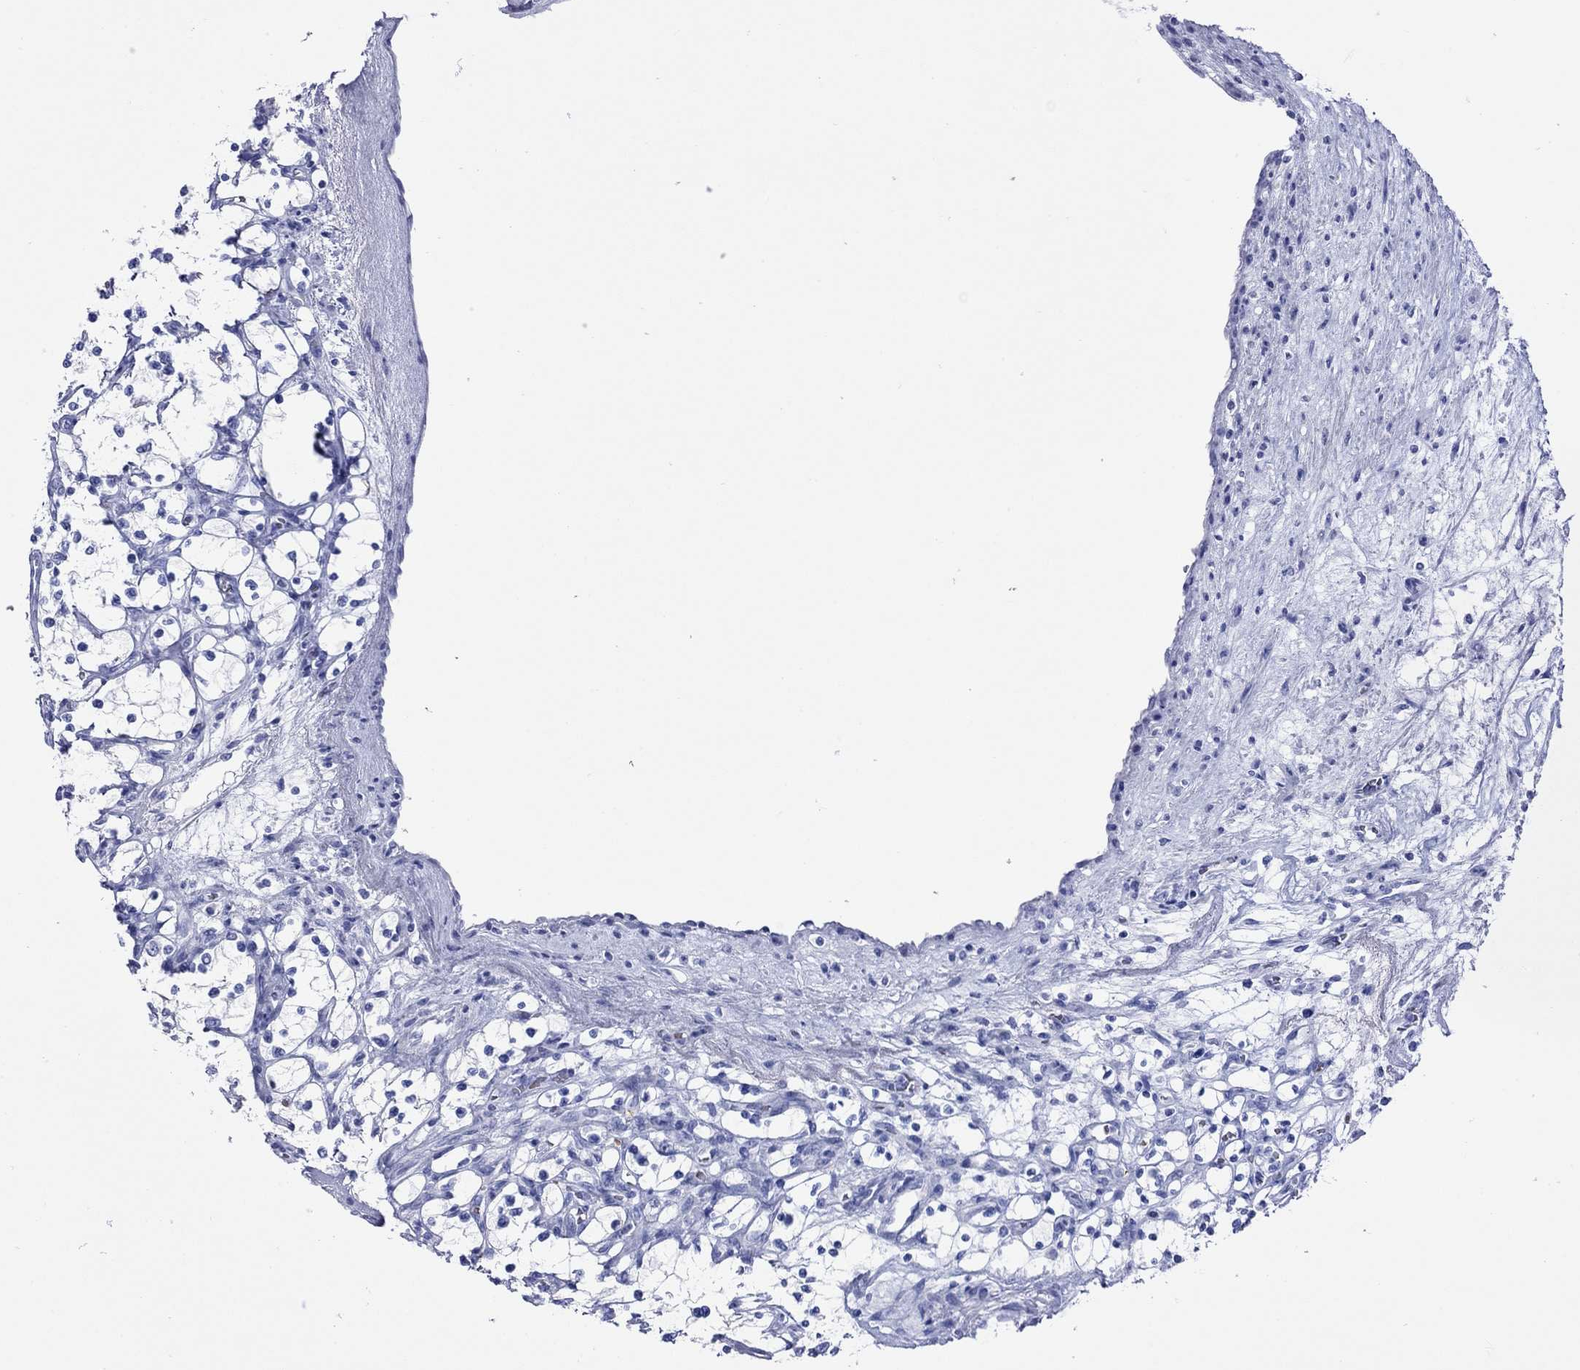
{"staining": {"intensity": "negative", "quantity": "none", "location": "none"}, "tissue": "renal cancer", "cell_type": "Tumor cells", "image_type": "cancer", "snomed": [{"axis": "morphology", "description": "Adenocarcinoma, NOS"}, {"axis": "topography", "description": "Kidney"}], "caption": "Adenocarcinoma (renal) was stained to show a protein in brown. There is no significant expression in tumor cells.", "gene": "PTPRN", "patient": {"sex": "female", "age": 69}}